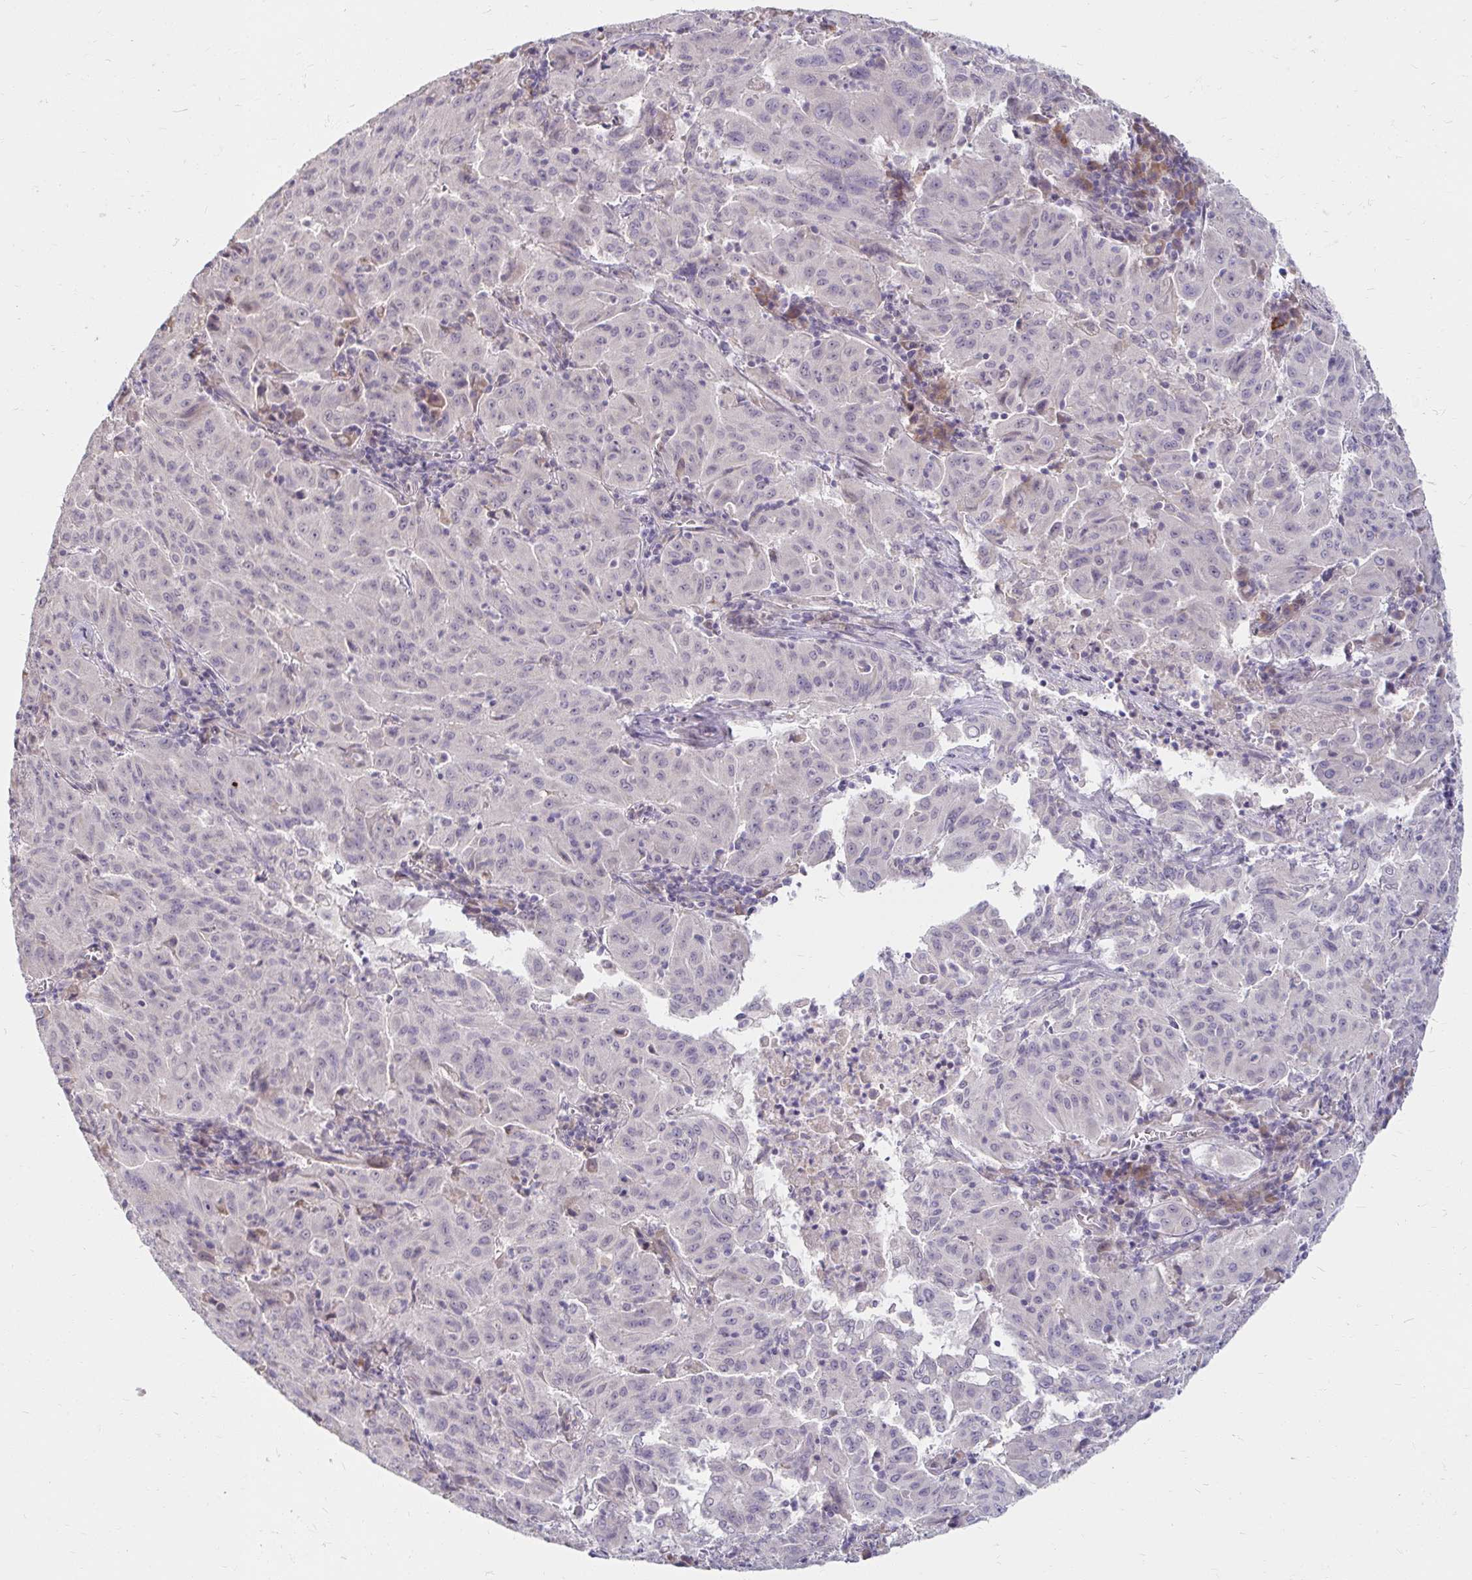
{"staining": {"intensity": "negative", "quantity": "none", "location": "none"}, "tissue": "pancreatic cancer", "cell_type": "Tumor cells", "image_type": "cancer", "snomed": [{"axis": "morphology", "description": "Adenocarcinoma, NOS"}, {"axis": "topography", "description": "Pancreas"}], "caption": "The IHC micrograph has no significant expression in tumor cells of adenocarcinoma (pancreatic) tissue.", "gene": "DDN", "patient": {"sex": "male", "age": 63}}